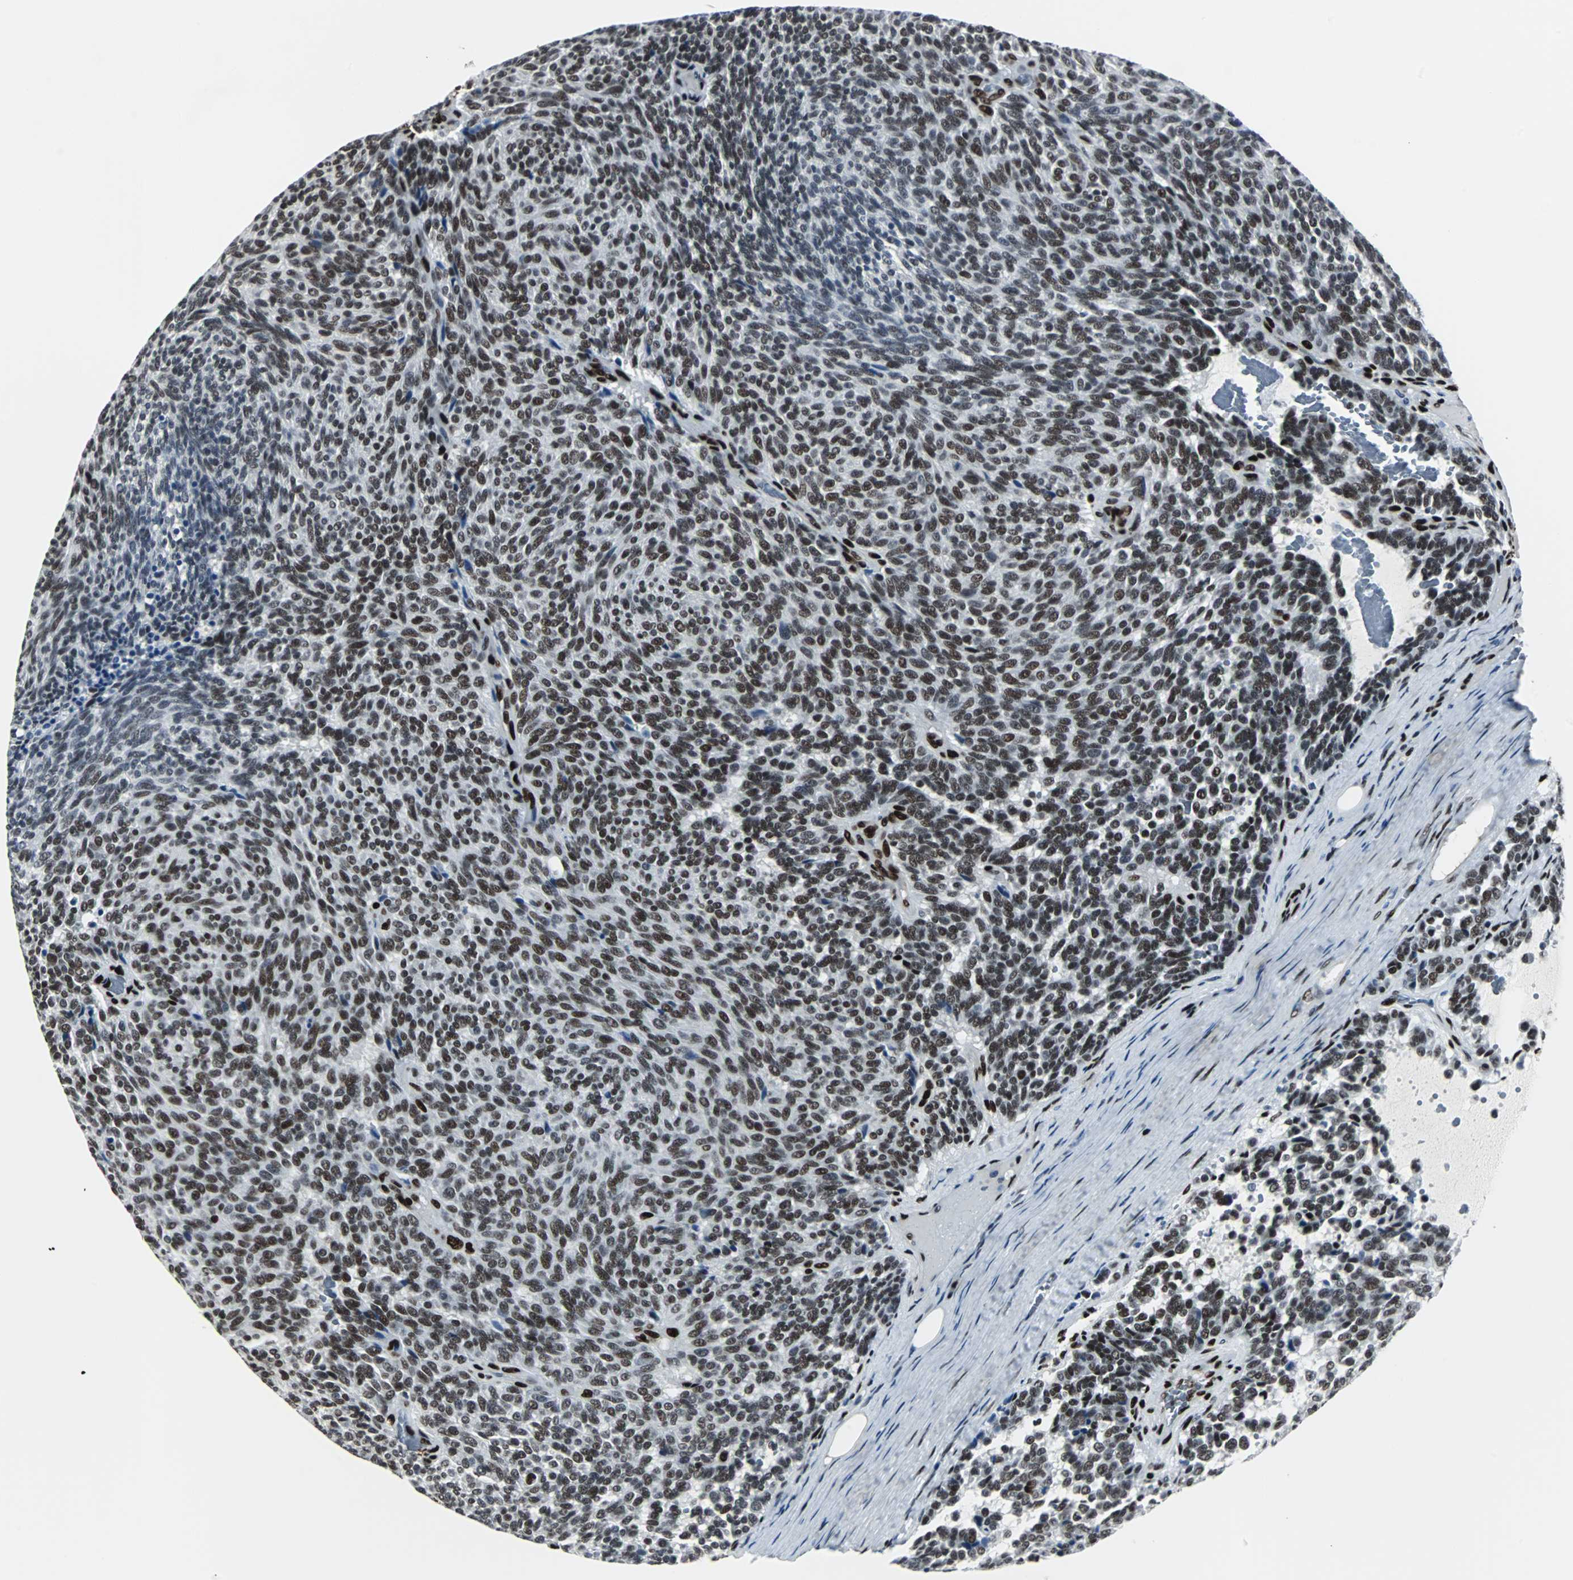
{"staining": {"intensity": "moderate", "quantity": ">75%", "location": "nuclear"}, "tissue": "carcinoid", "cell_type": "Tumor cells", "image_type": "cancer", "snomed": [{"axis": "morphology", "description": "Carcinoid, malignant, NOS"}, {"axis": "topography", "description": "Pancreas"}], "caption": "This micrograph reveals carcinoid stained with immunohistochemistry to label a protein in brown. The nuclear of tumor cells show moderate positivity for the protein. Nuclei are counter-stained blue.", "gene": "MEF2D", "patient": {"sex": "female", "age": 54}}